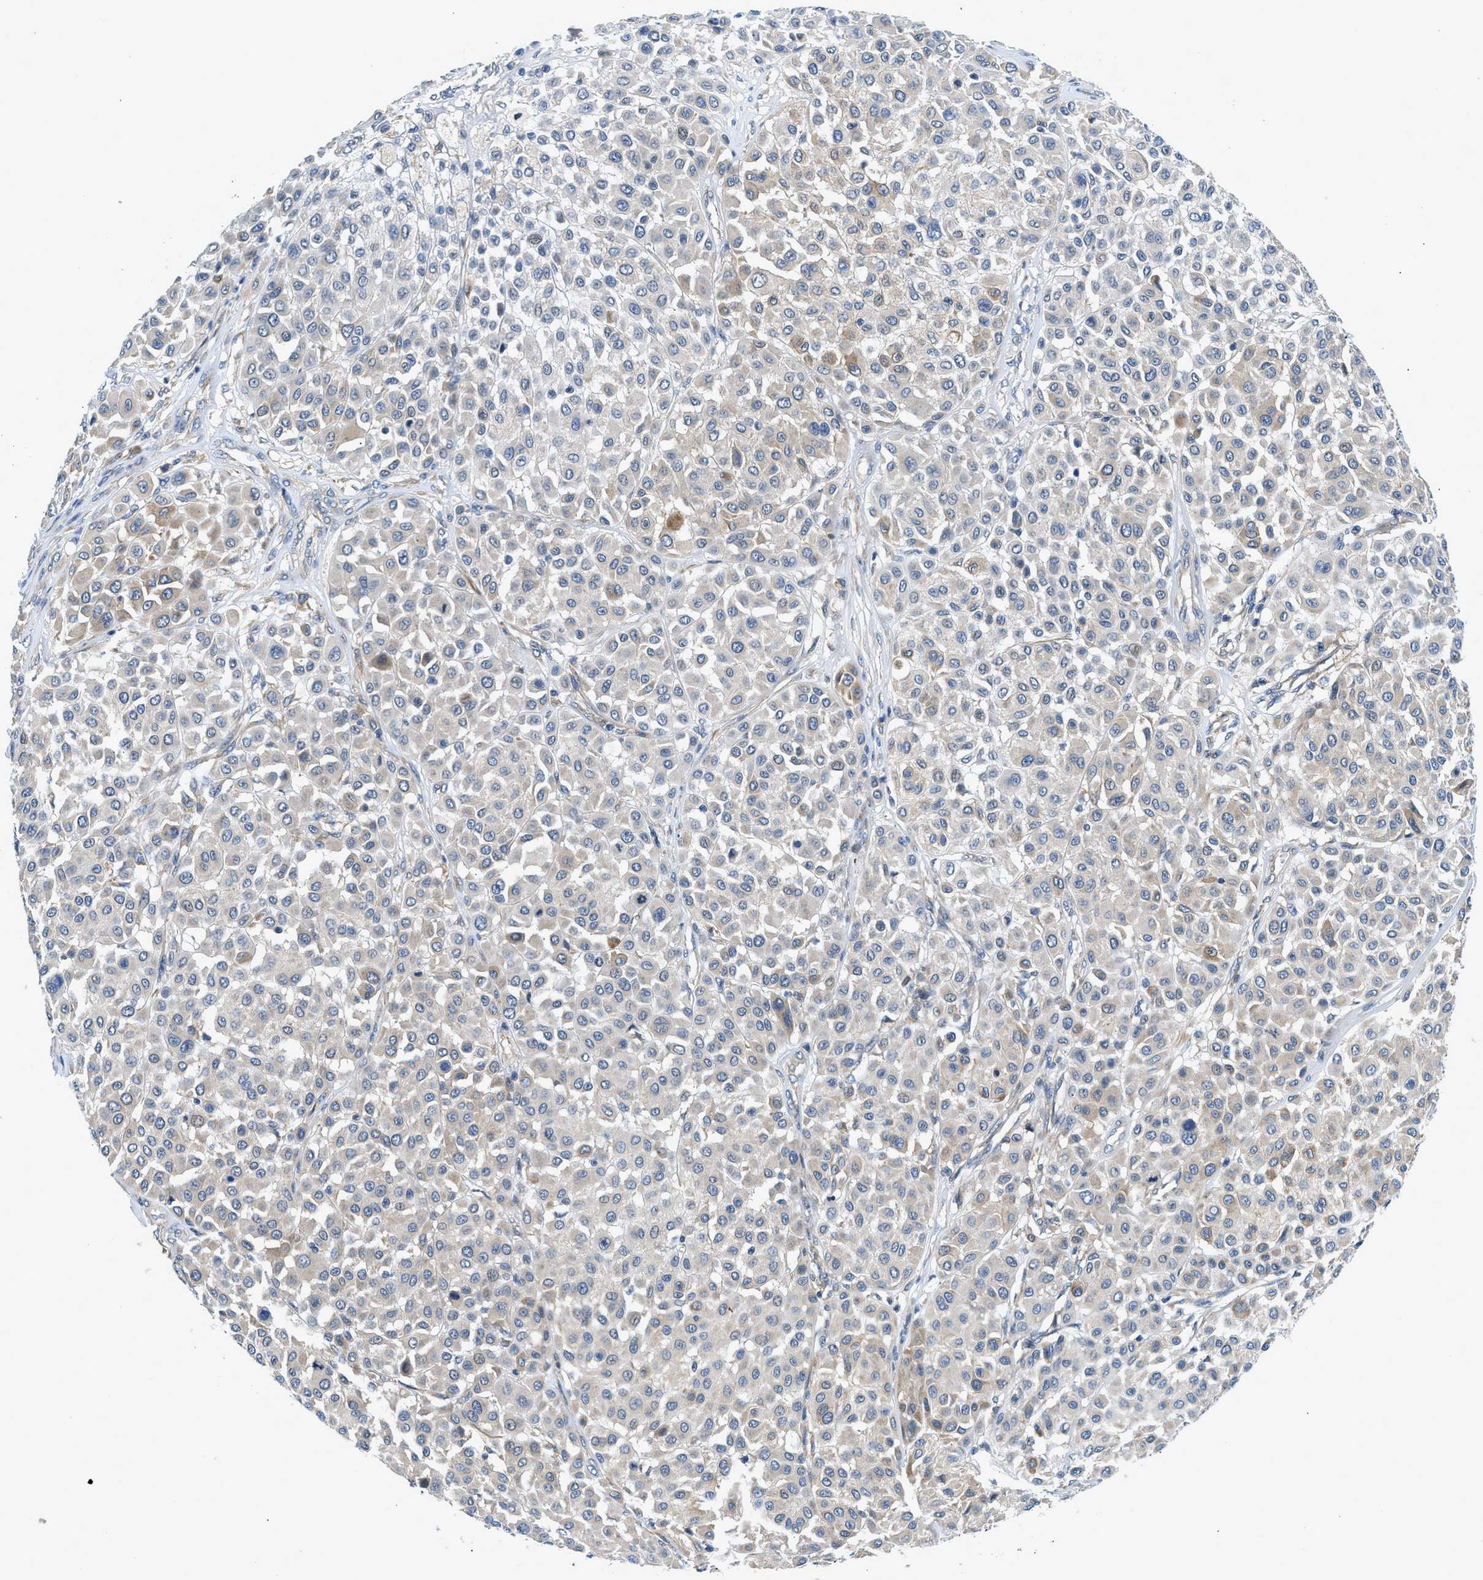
{"staining": {"intensity": "moderate", "quantity": "<25%", "location": "cytoplasmic/membranous"}, "tissue": "melanoma", "cell_type": "Tumor cells", "image_type": "cancer", "snomed": [{"axis": "morphology", "description": "Malignant melanoma, Metastatic site"}, {"axis": "topography", "description": "Soft tissue"}], "caption": "An image of malignant melanoma (metastatic site) stained for a protein displays moderate cytoplasmic/membranous brown staining in tumor cells.", "gene": "LPIN2", "patient": {"sex": "male", "age": 41}}